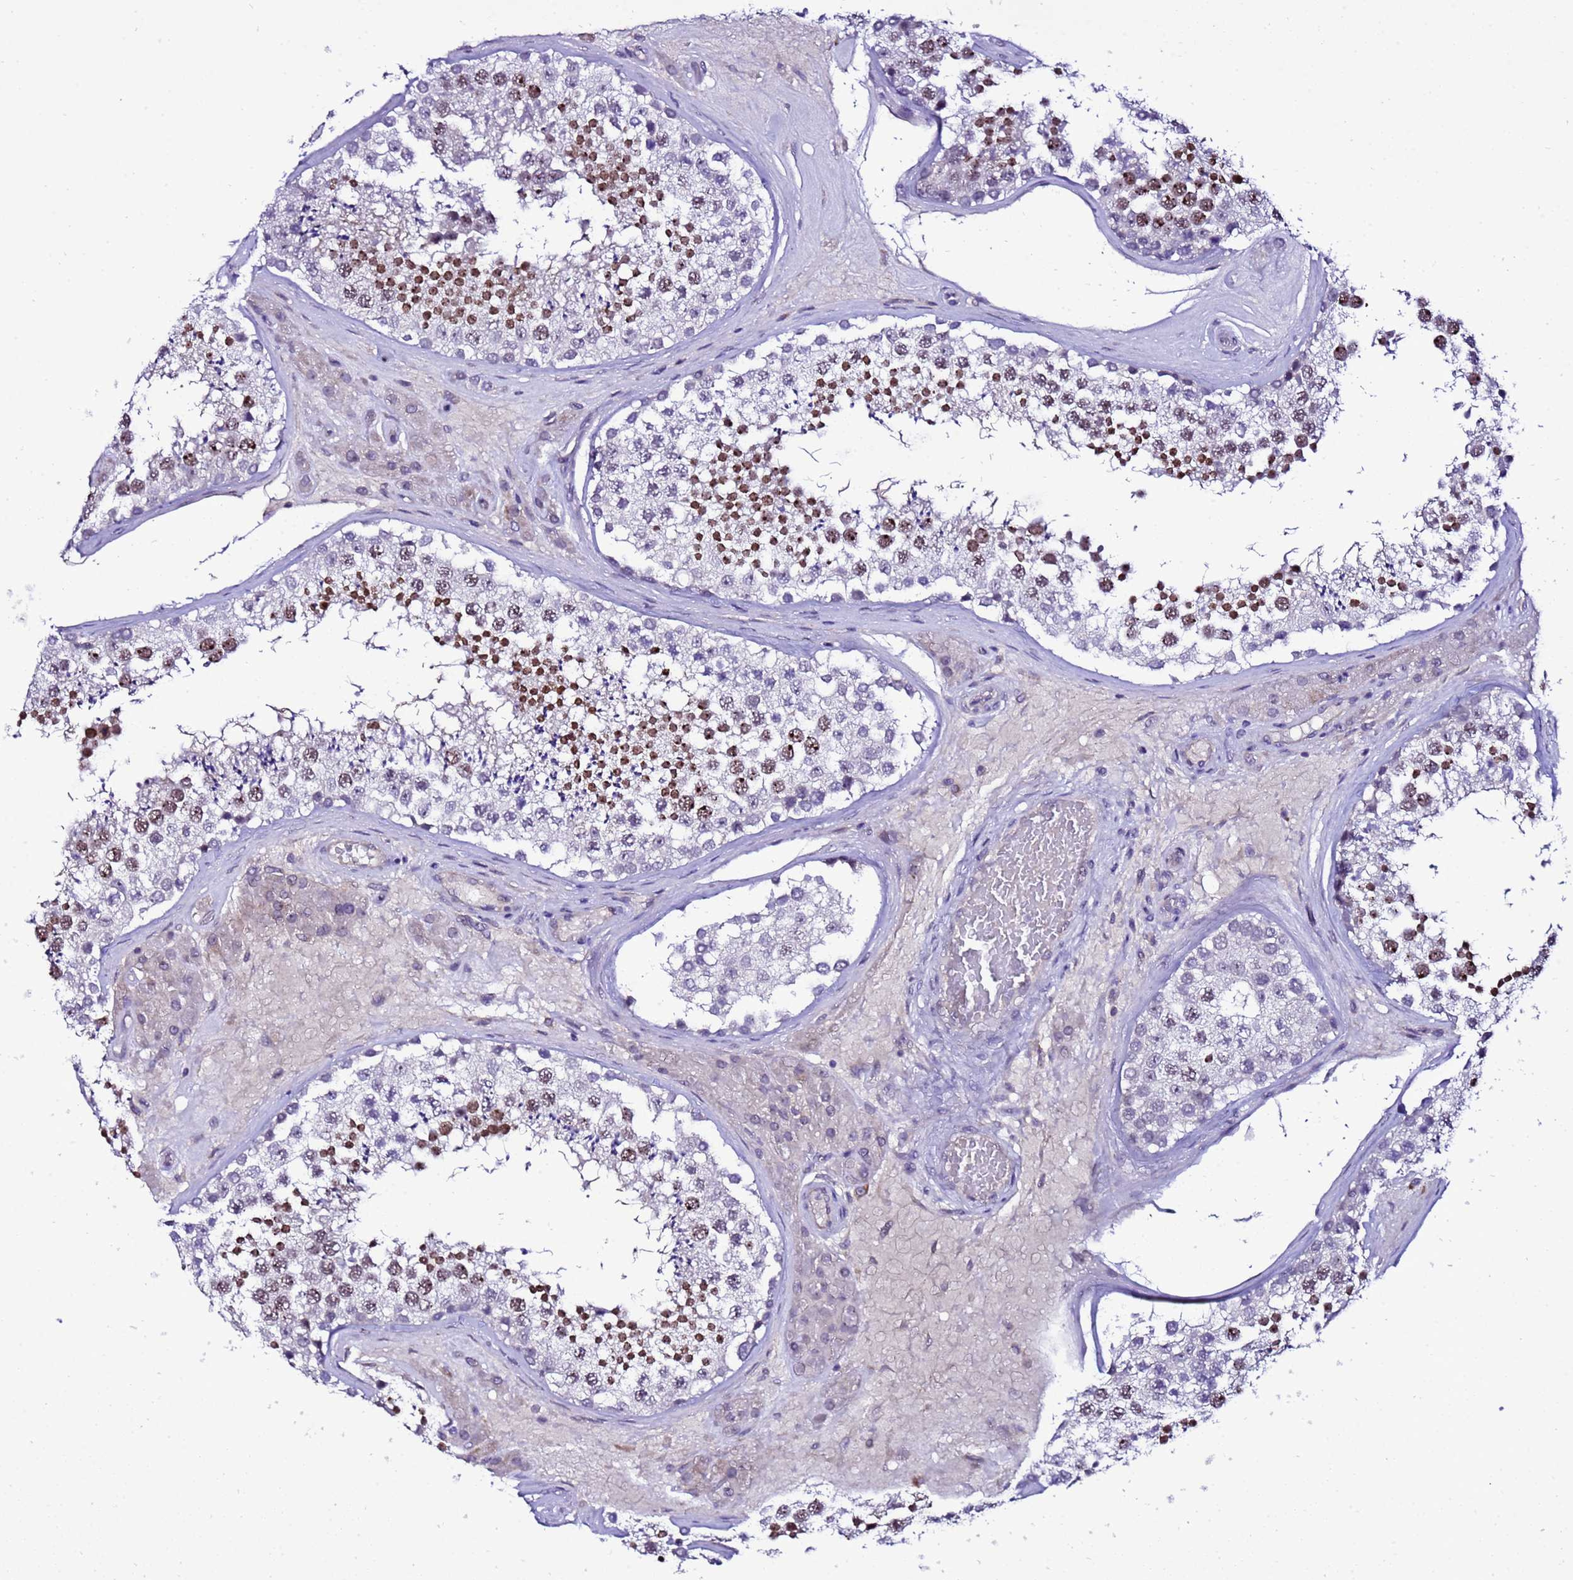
{"staining": {"intensity": "moderate", "quantity": ">75%", "location": "nuclear"}, "tissue": "testis", "cell_type": "Cells in seminiferous ducts", "image_type": "normal", "snomed": [{"axis": "morphology", "description": "Normal tissue, NOS"}, {"axis": "topography", "description": "Testis"}], "caption": "The photomicrograph reveals immunohistochemical staining of benign testis. There is moderate nuclear staining is appreciated in approximately >75% of cells in seminiferous ducts. Immunohistochemistry (ihc) stains the protein of interest in brown and the nuclei are stained blue.", "gene": "C19orf47", "patient": {"sex": "male", "age": 46}}